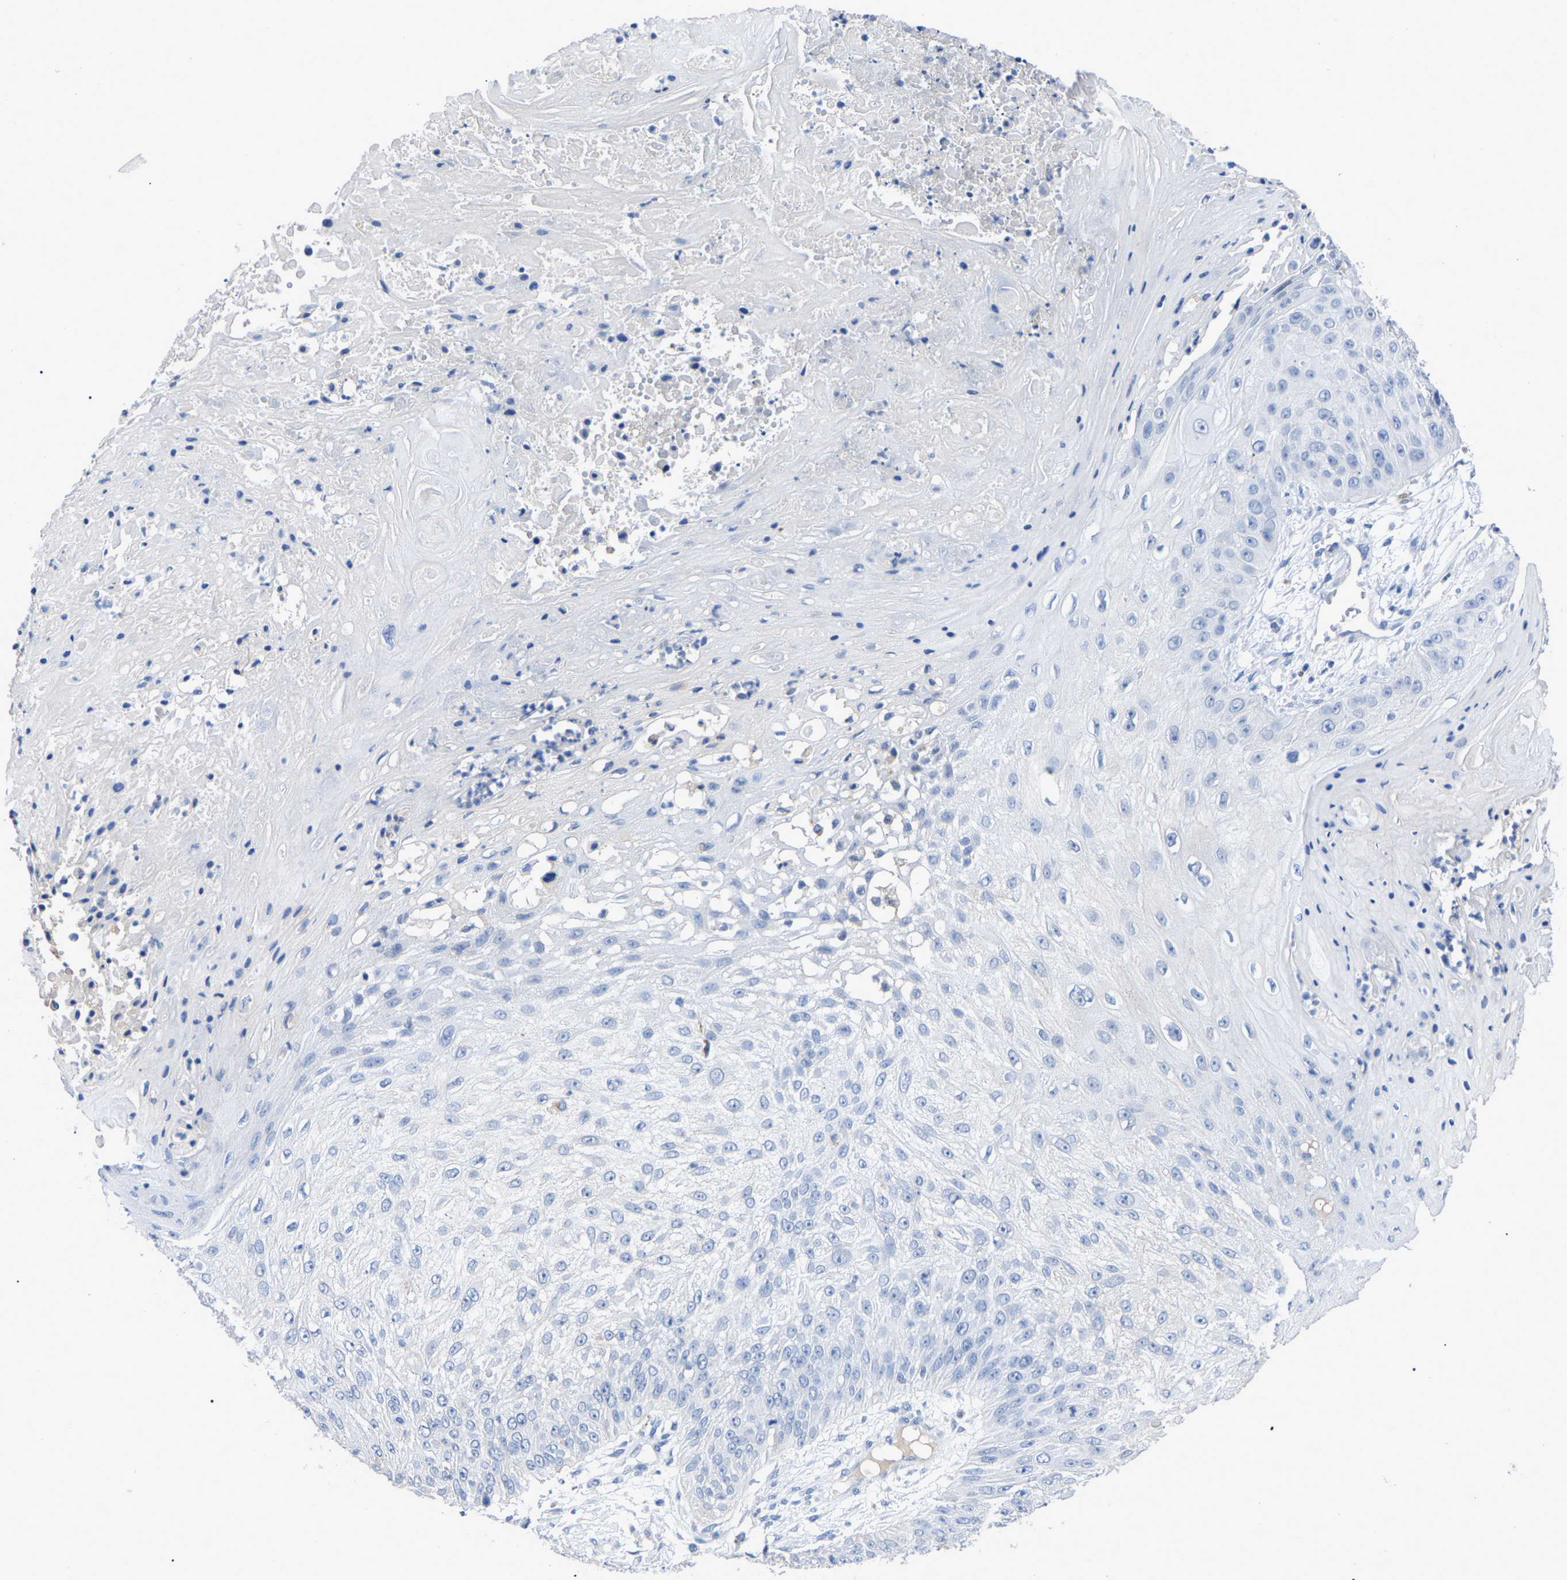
{"staining": {"intensity": "negative", "quantity": "none", "location": "none"}, "tissue": "skin cancer", "cell_type": "Tumor cells", "image_type": "cancer", "snomed": [{"axis": "morphology", "description": "Squamous cell carcinoma, NOS"}, {"axis": "topography", "description": "Skin"}], "caption": "High magnification brightfield microscopy of skin cancer (squamous cell carcinoma) stained with DAB (brown) and counterstained with hematoxylin (blue): tumor cells show no significant positivity.", "gene": "SMPD2", "patient": {"sex": "female", "age": 80}}